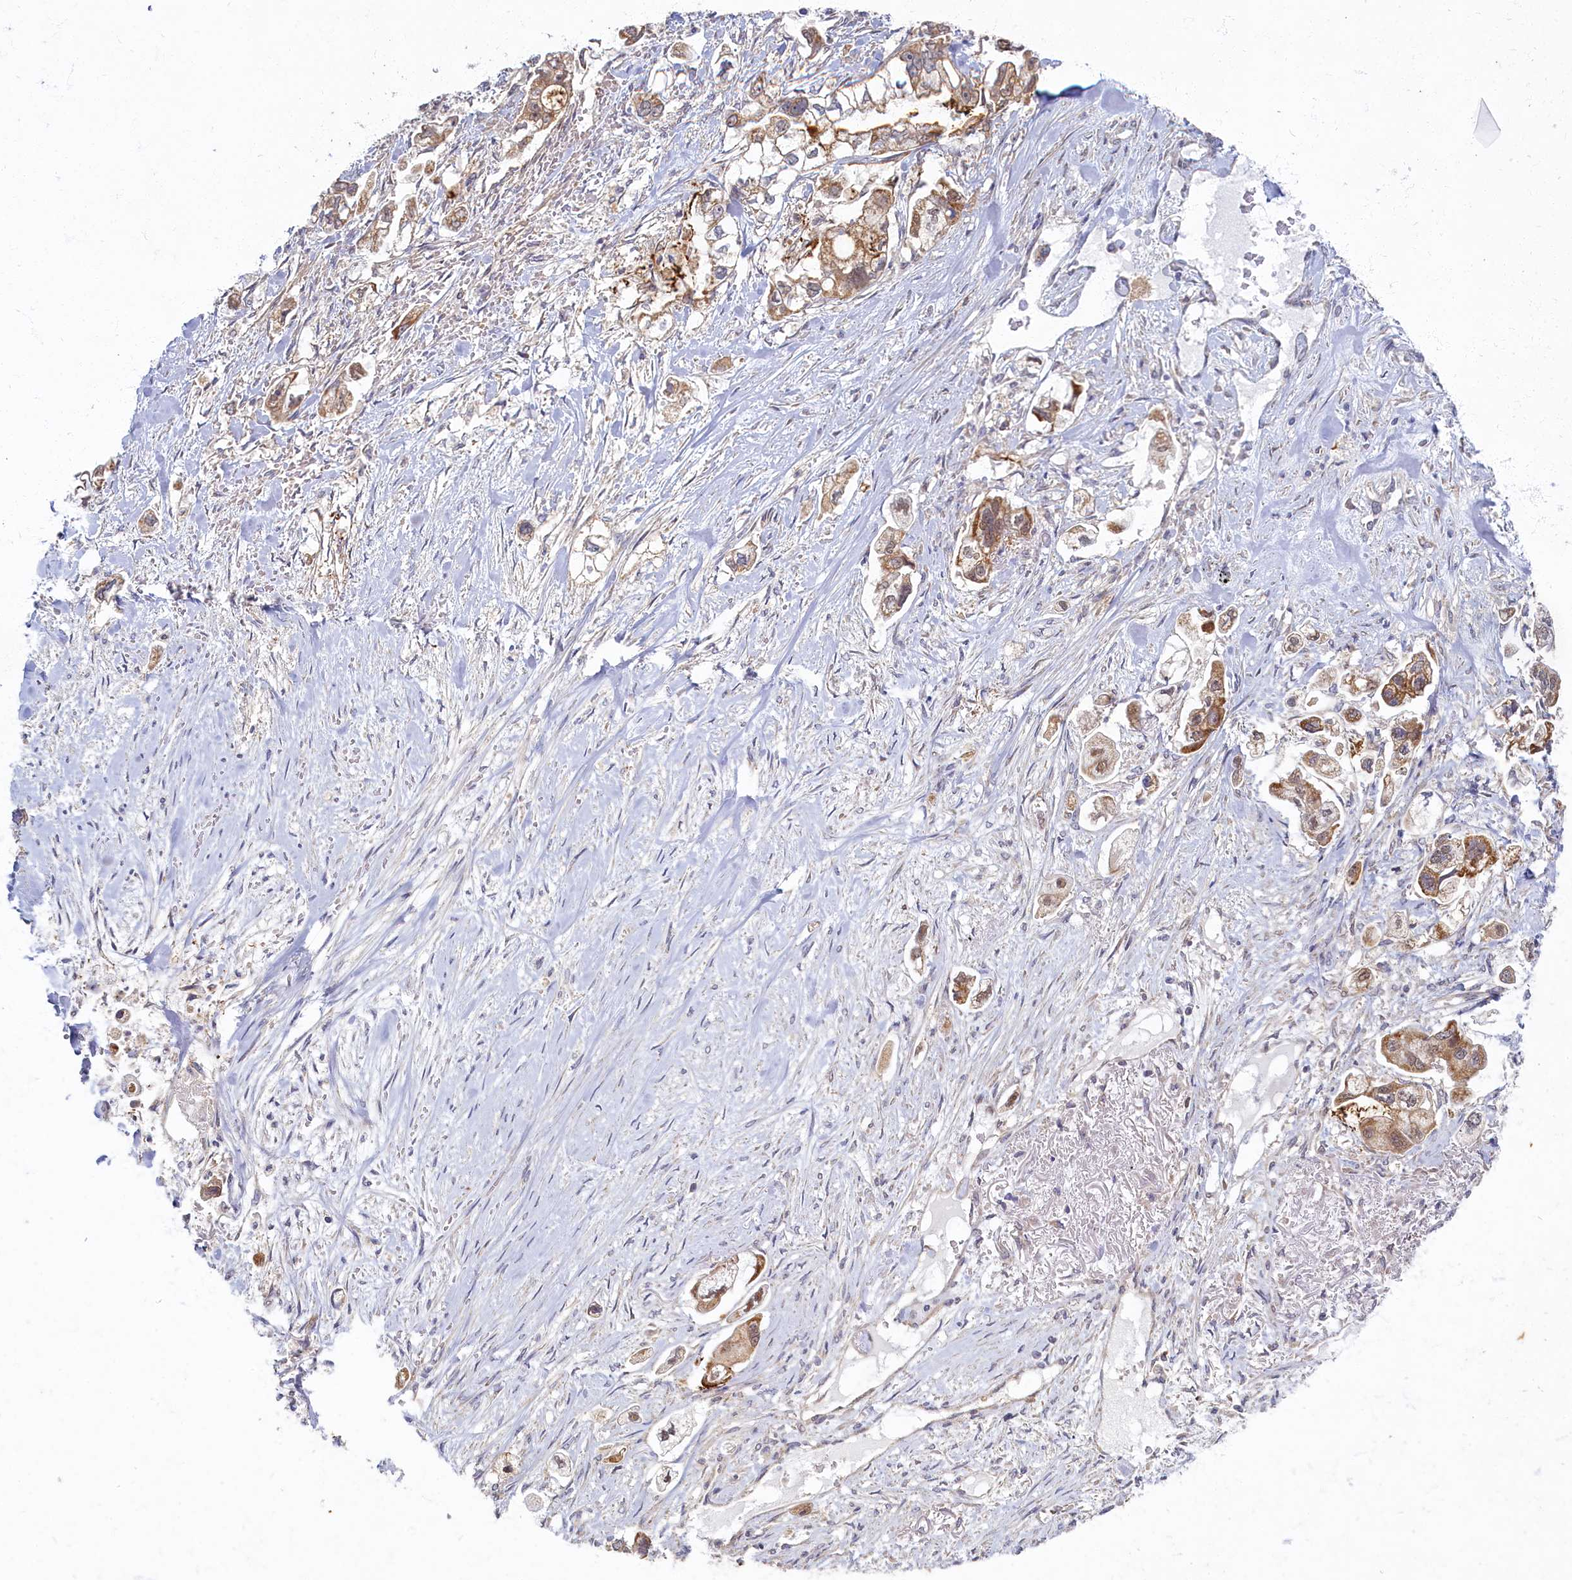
{"staining": {"intensity": "moderate", "quantity": ">75%", "location": "cytoplasmic/membranous"}, "tissue": "stomach cancer", "cell_type": "Tumor cells", "image_type": "cancer", "snomed": [{"axis": "morphology", "description": "Adenocarcinoma, NOS"}, {"axis": "topography", "description": "Stomach"}], "caption": "Immunohistochemical staining of human stomach cancer (adenocarcinoma) reveals medium levels of moderate cytoplasmic/membranous protein expression in approximately >75% of tumor cells.", "gene": "WDR59", "patient": {"sex": "male", "age": 62}}